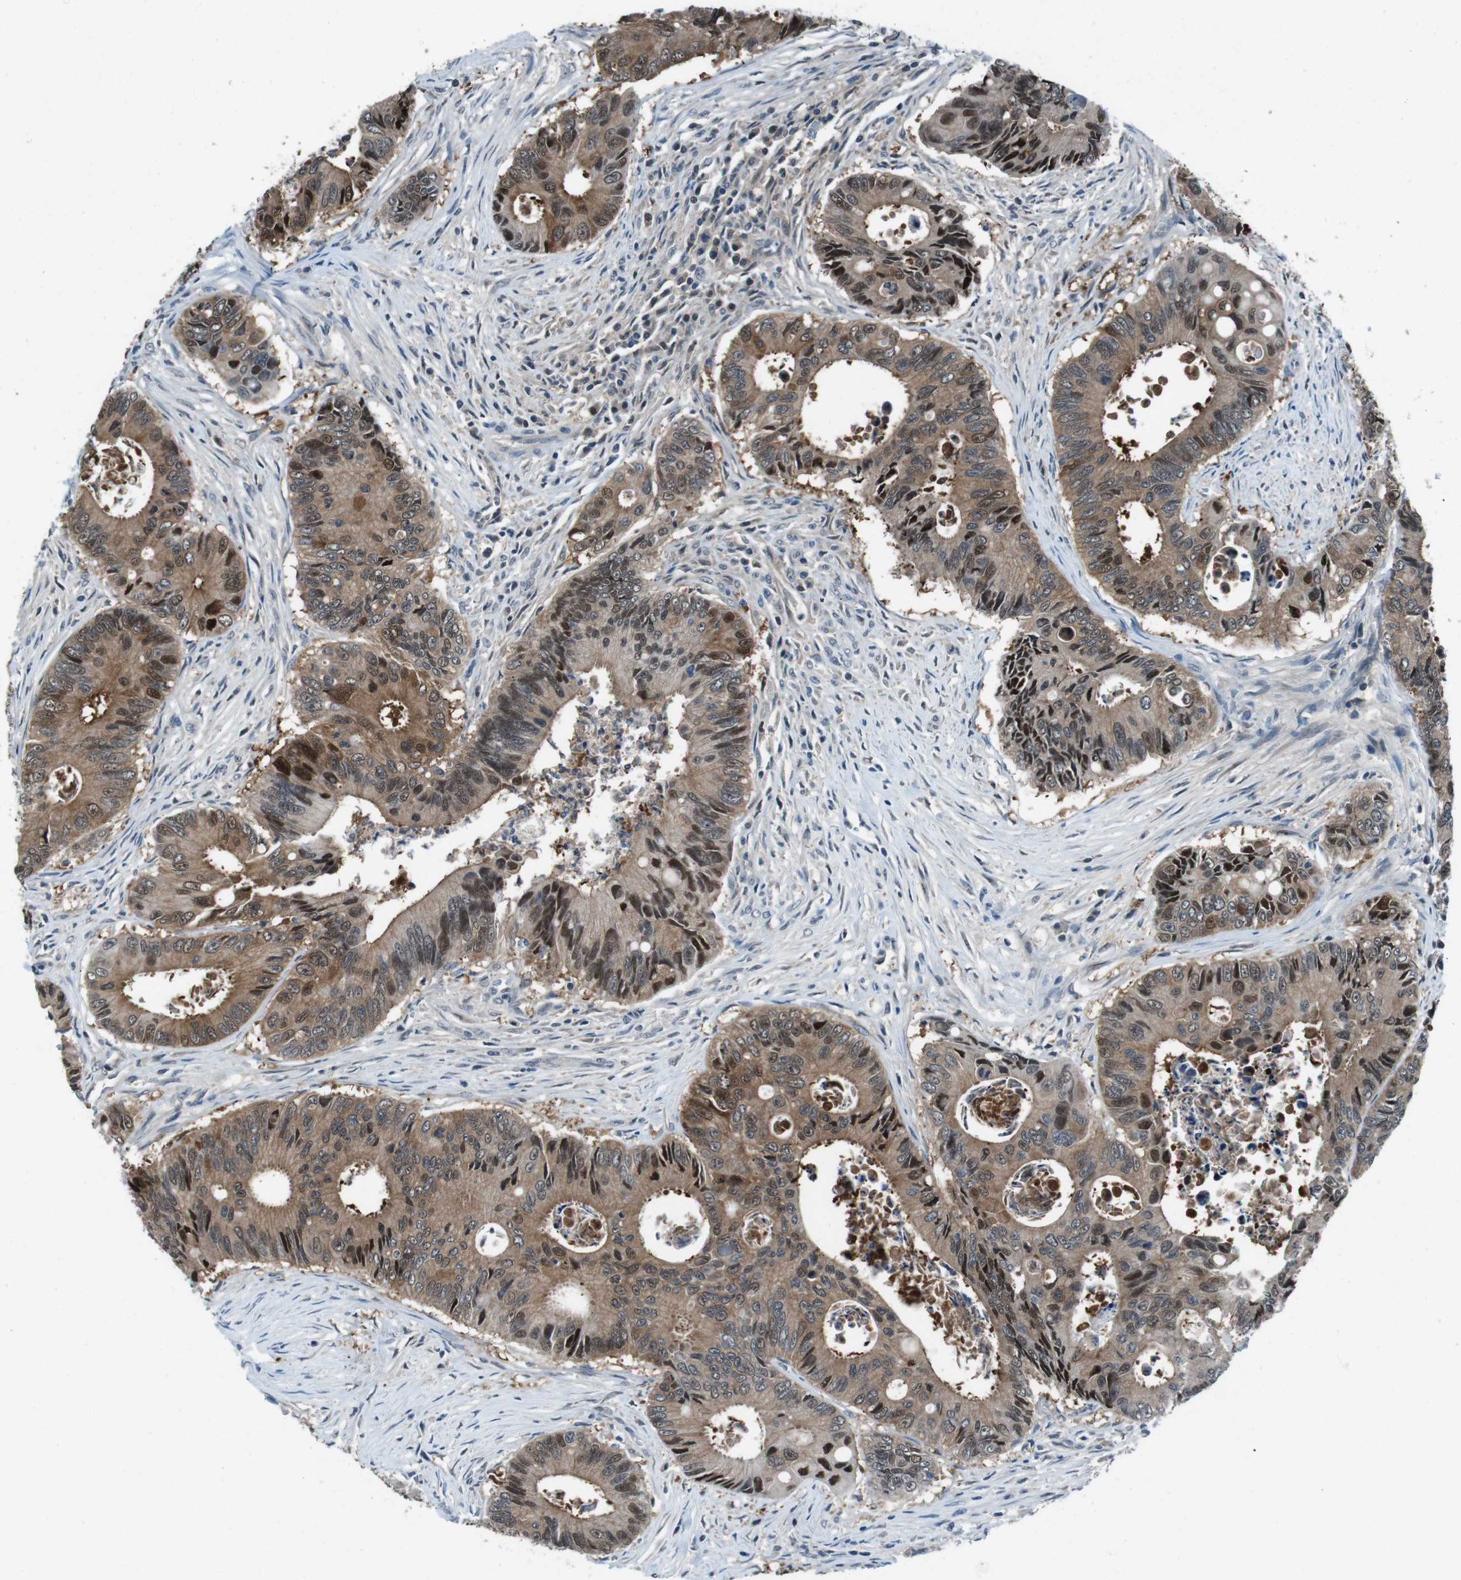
{"staining": {"intensity": "moderate", "quantity": ">75%", "location": "cytoplasmic/membranous,nuclear"}, "tissue": "colorectal cancer", "cell_type": "Tumor cells", "image_type": "cancer", "snomed": [{"axis": "morphology", "description": "Inflammation, NOS"}, {"axis": "morphology", "description": "Adenocarcinoma, NOS"}, {"axis": "topography", "description": "Colon"}], "caption": "Brown immunohistochemical staining in human colorectal adenocarcinoma exhibits moderate cytoplasmic/membranous and nuclear positivity in about >75% of tumor cells. (DAB (3,3'-diaminobenzidine) IHC, brown staining for protein, blue staining for nuclei).", "gene": "LRP5", "patient": {"sex": "male", "age": 72}}